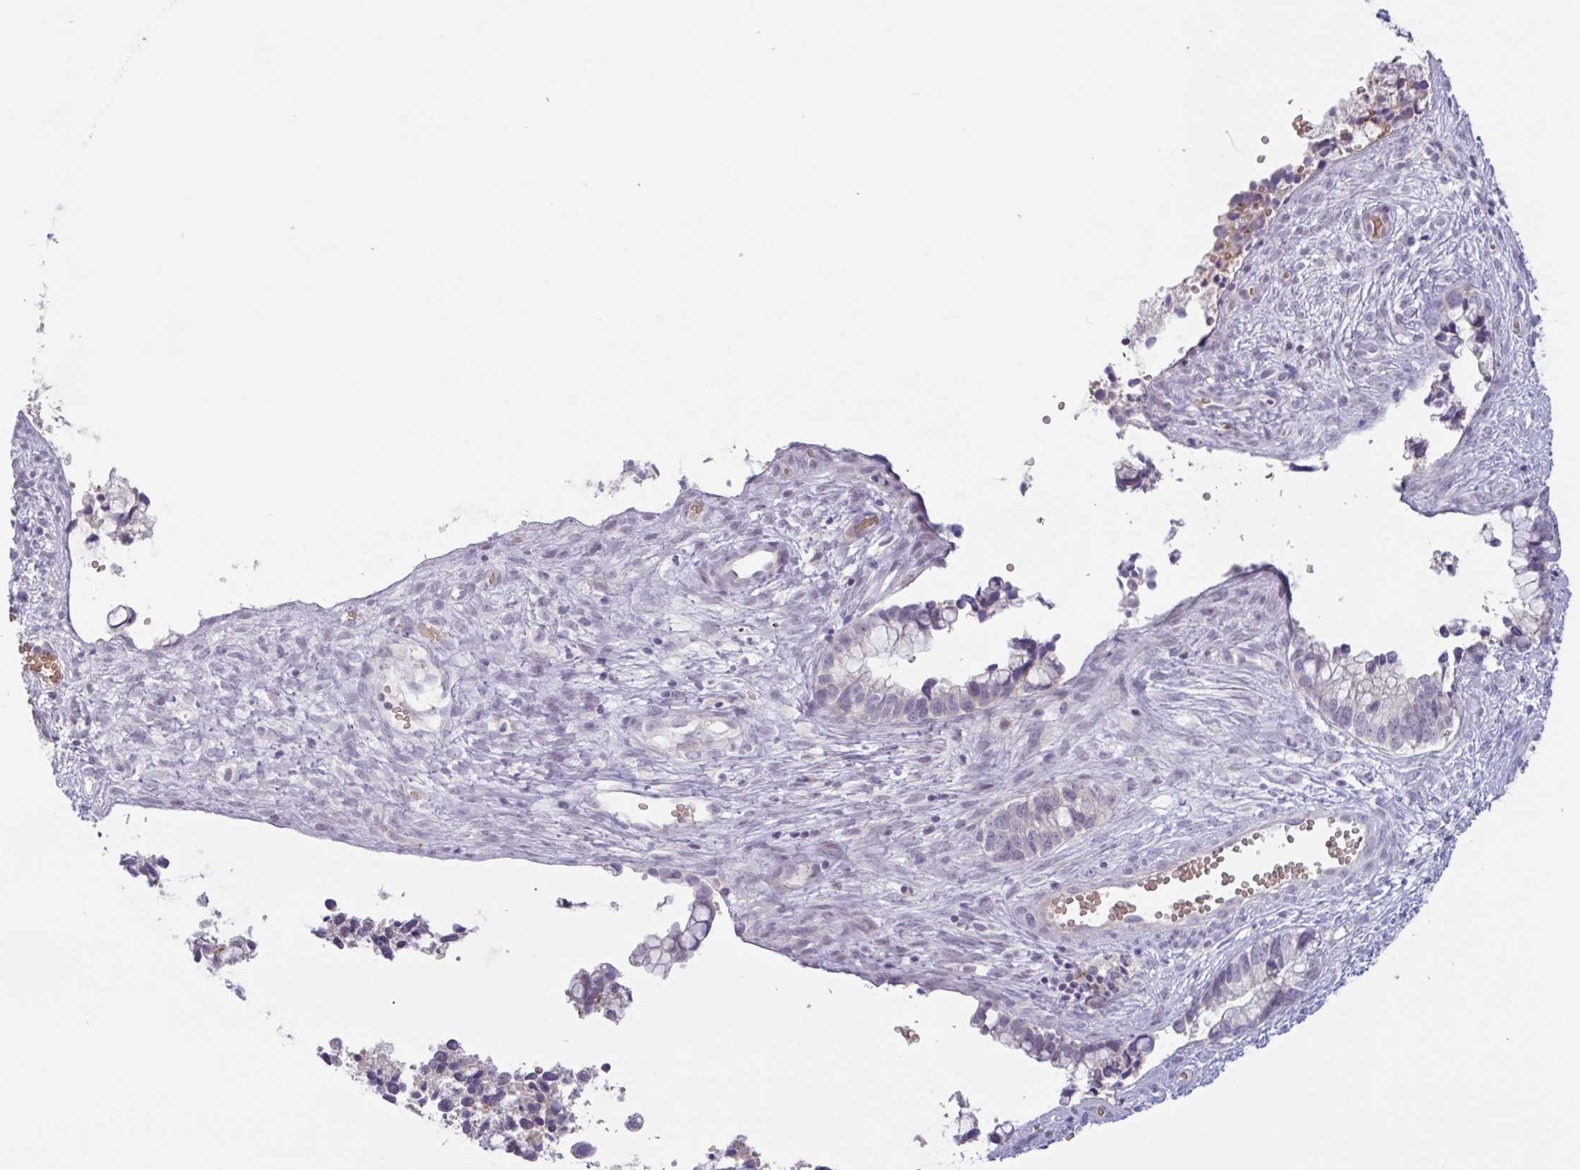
{"staining": {"intensity": "negative", "quantity": "none", "location": "none"}, "tissue": "cervical cancer", "cell_type": "Tumor cells", "image_type": "cancer", "snomed": [{"axis": "morphology", "description": "Adenocarcinoma, NOS"}, {"axis": "topography", "description": "Cervix"}], "caption": "A high-resolution image shows immunohistochemistry staining of adenocarcinoma (cervical), which demonstrates no significant positivity in tumor cells.", "gene": "RHAG", "patient": {"sex": "female", "age": 44}}